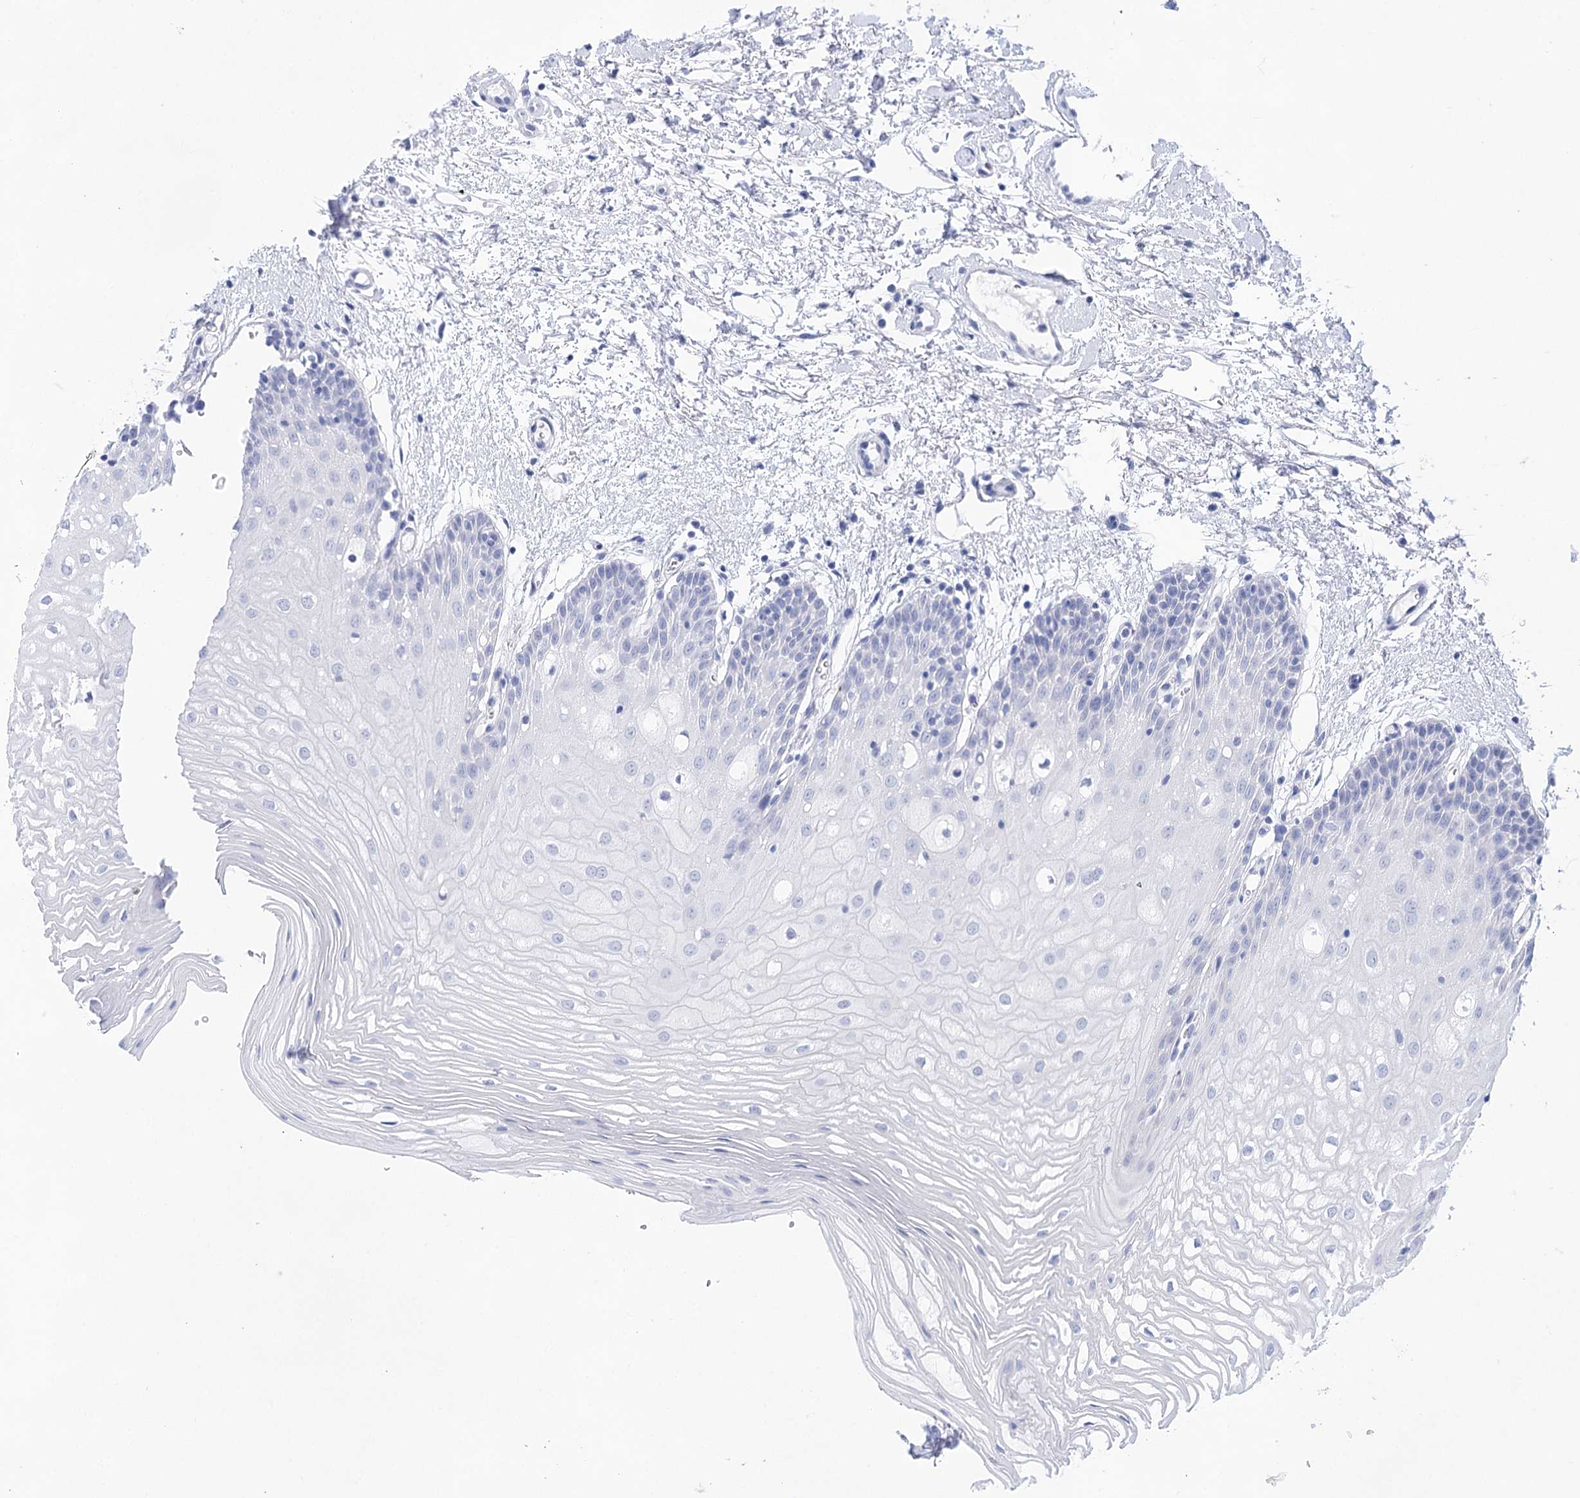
{"staining": {"intensity": "negative", "quantity": "none", "location": "none"}, "tissue": "oral mucosa", "cell_type": "Squamous epithelial cells", "image_type": "normal", "snomed": [{"axis": "morphology", "description": "Normal tissue, NOS"}, {"axis": "topography", "description": "Oral tissue"}, {"axis": "topography", "description": "Tounge, NOS"}], "caption": "Immunohistochemistry histopathology image of unremarkable oral mucosa: human oral mucosa stained with DAB (3,3'-diaminobenzidine) shows no significant protein expression in squamous epithelial cells.", "gene": "LALBA", "patient": {"sex": "female", "age": 73}}